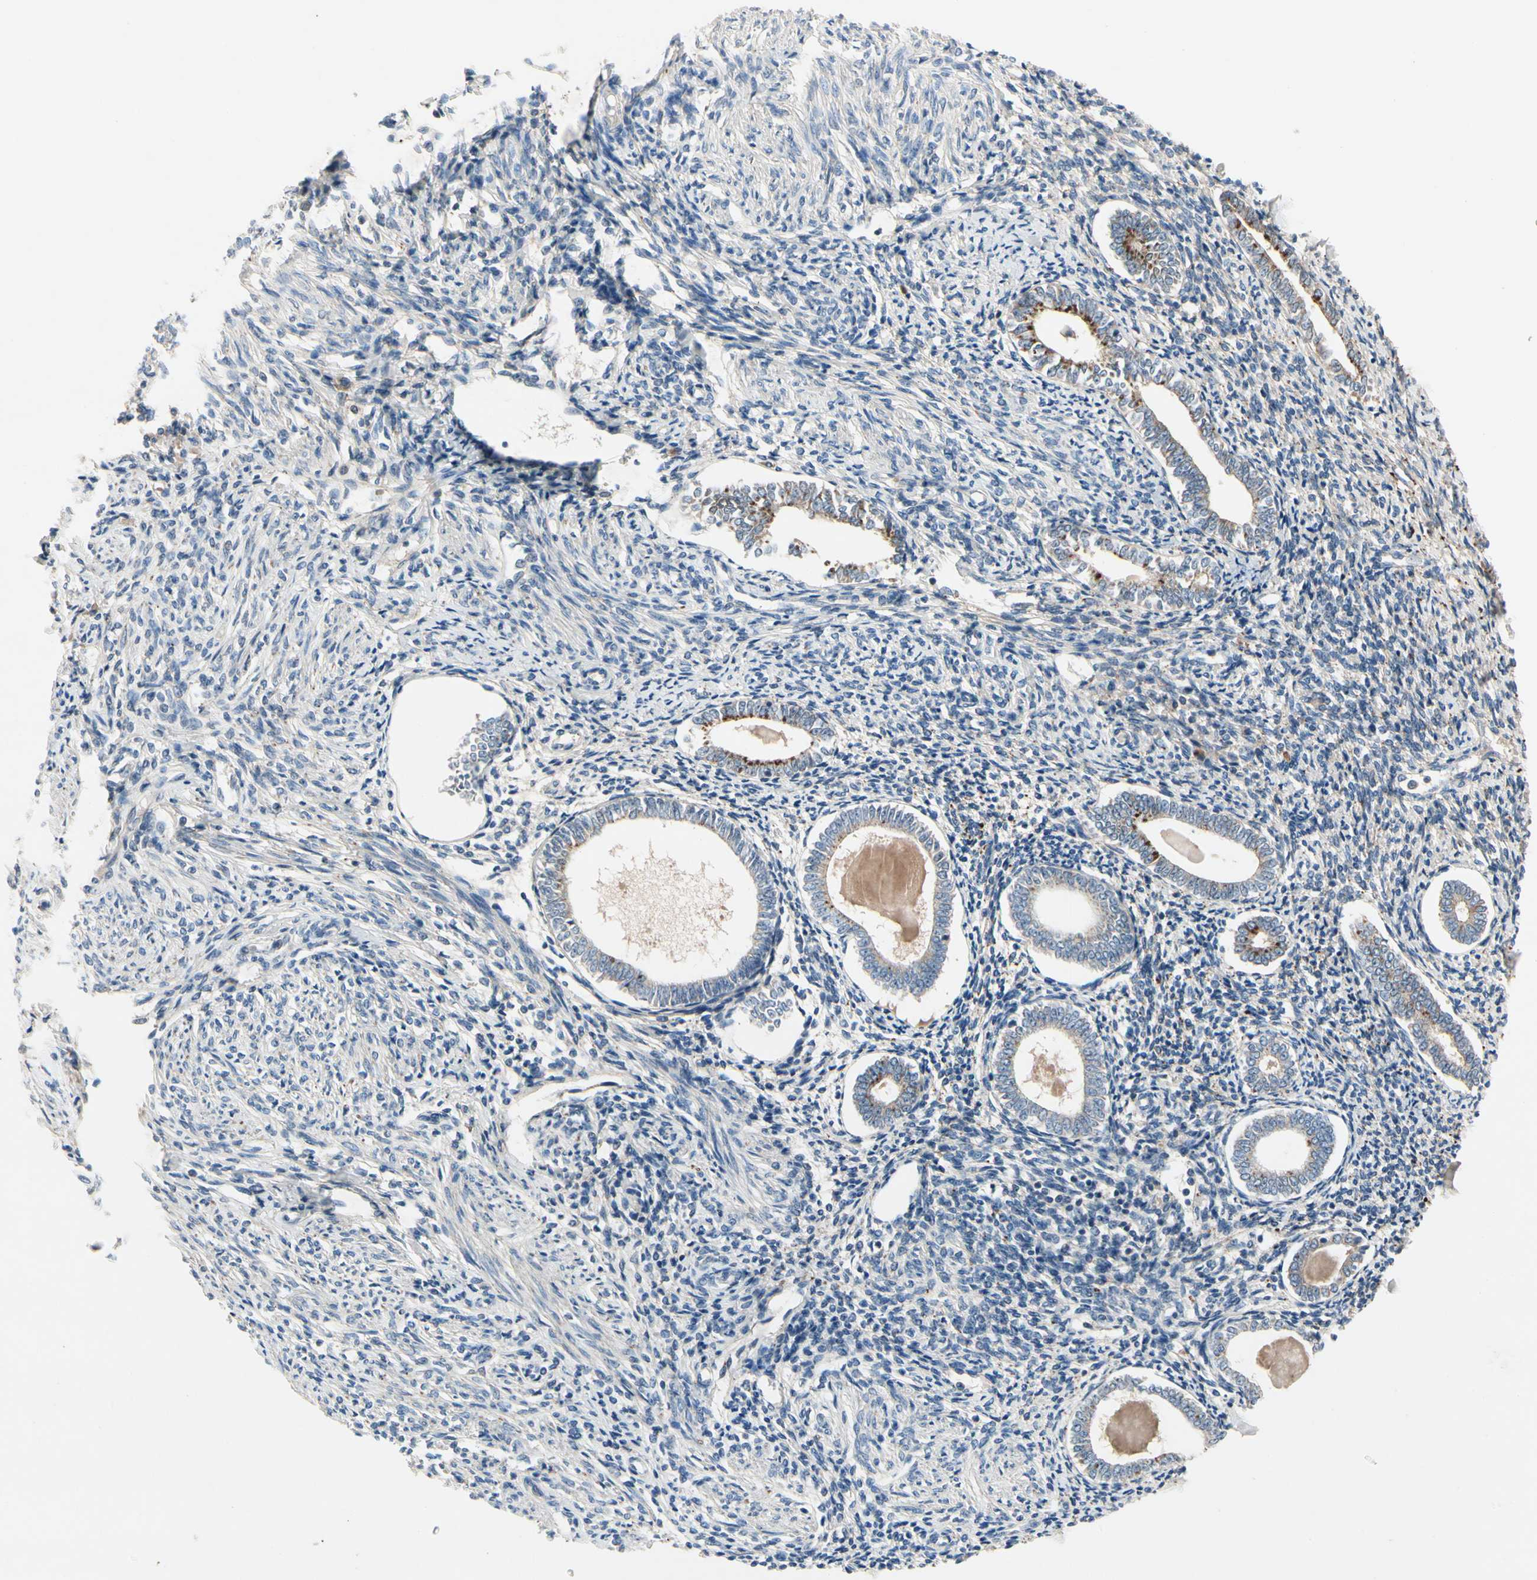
{"staining": {"intensity": "weak", "quantity": "25%-75%", "location": "cytoplasmic/membranous"}, "tissue": "endometrium", "cell_type": "Cells in endometrial stroma", "image_type": "normal", "snomed": [{"axis": "morphology", "description": "Normal tissue, NOS"}, {"axis": "topography", "description": "Endometrium"}], "caption": "High-magnification brightfield microscopy of benign endometrium stained with DAB (3,3'-diaminobenzidine) (brown) and counterstained with hematoxylin (blue). cells in endometrial stroma exhibit weak cytoplasmic/membranous positivity is appreciated in about25%-75% of cells.", "gene": "IL1RL1", "patient": {"sex": "female", "age": 71}}